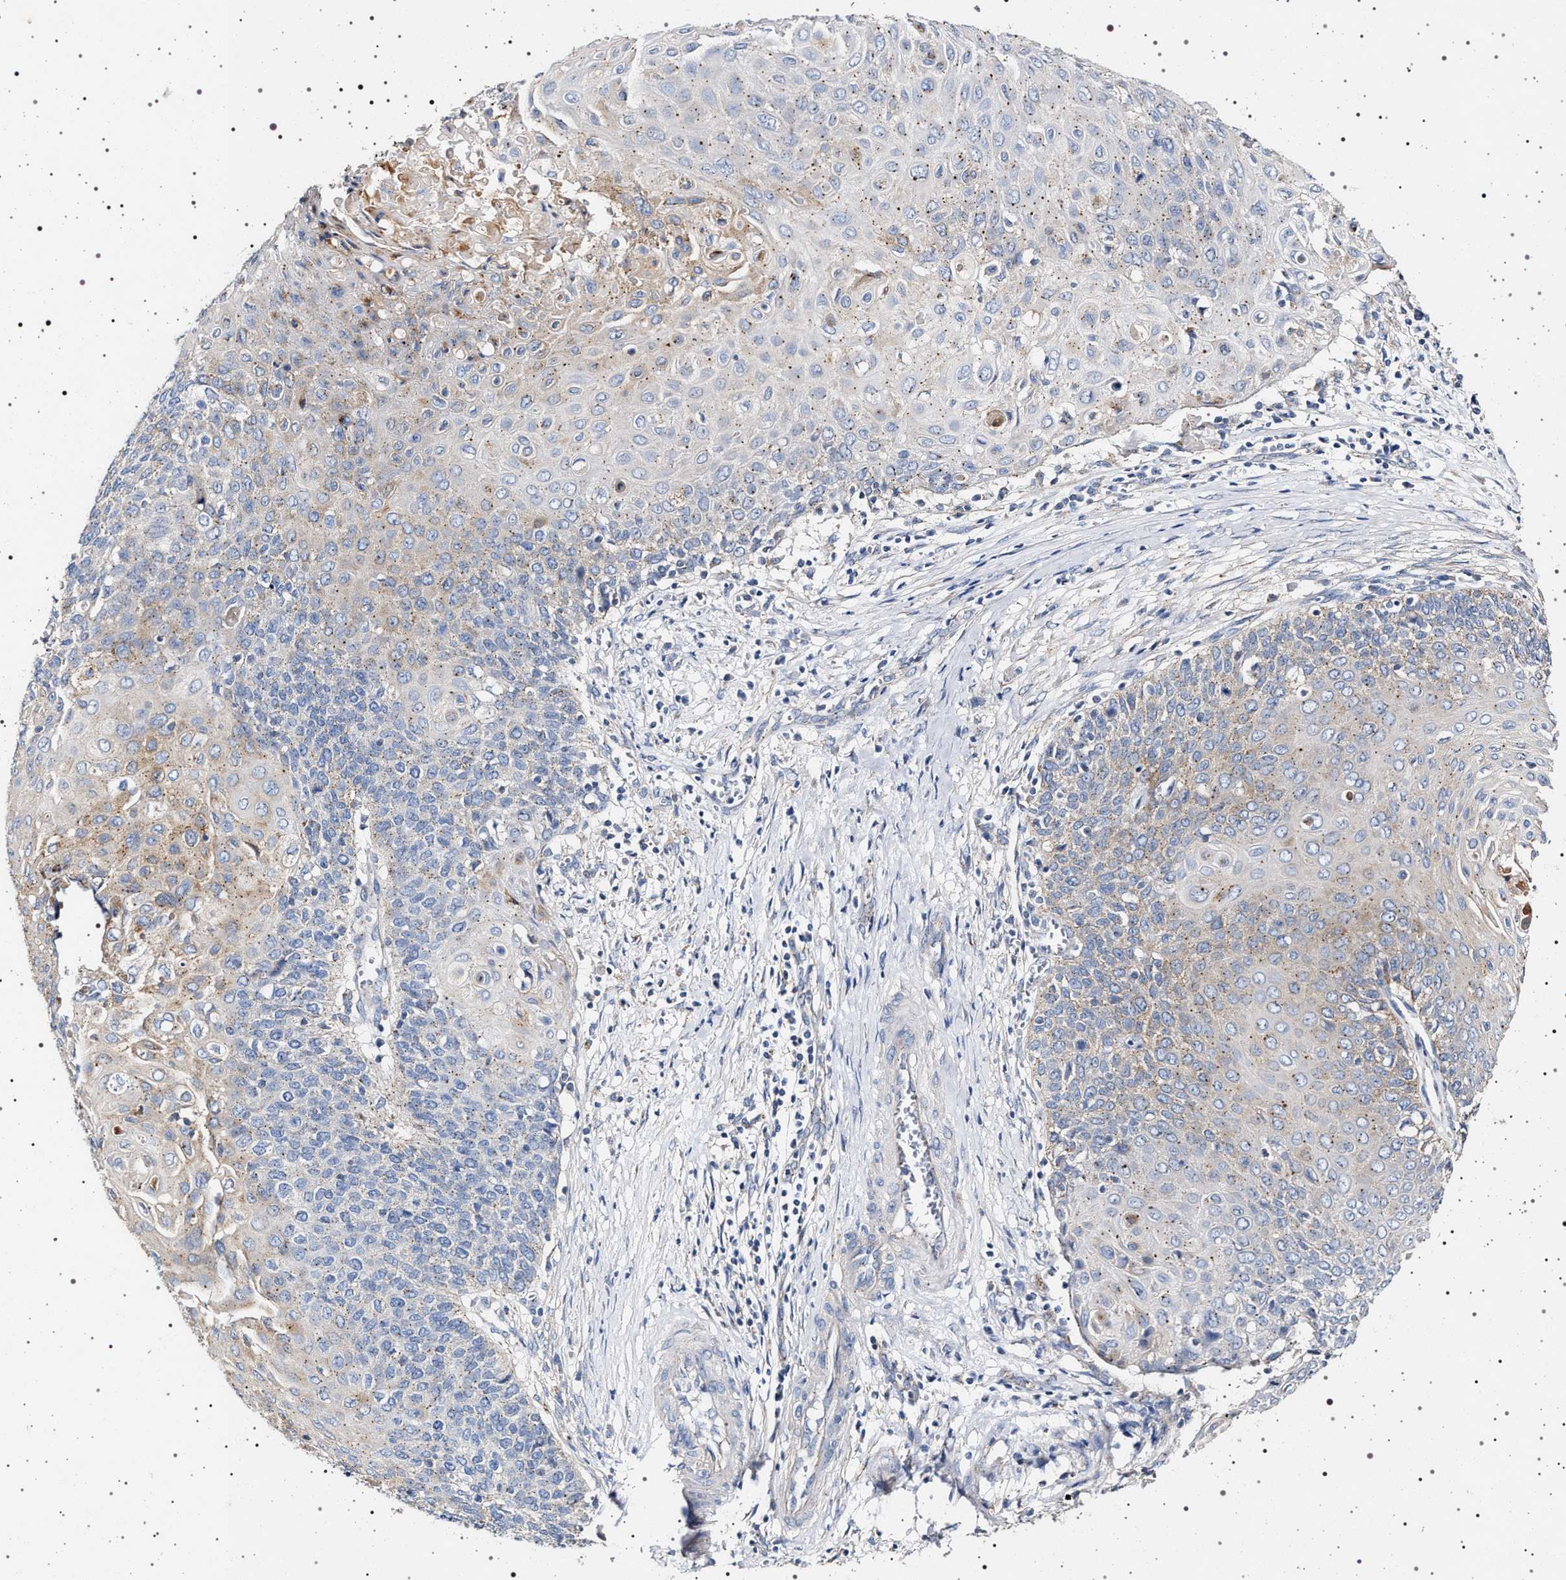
{"staining": {"intensity": "weak", "quantity": "<25%", "location": "cytoplasmic/membranous"}, "tissue": "cervical cancer", "cell_type": "Tumor cells", "image_type": "cancer", "snomed": [{"axis": "morphology", "description": "Squamous cell carcinoma, NOS"}, {"axis": "topography", "description": "Cervix"}], "caption": "Immunohistochemical staining of cervical cancer (squamous cell carcinoma) shows no significant staining in tumor cells.", "gene": "NAALADL2", "patient": {"sex": "female", "age": 39}}